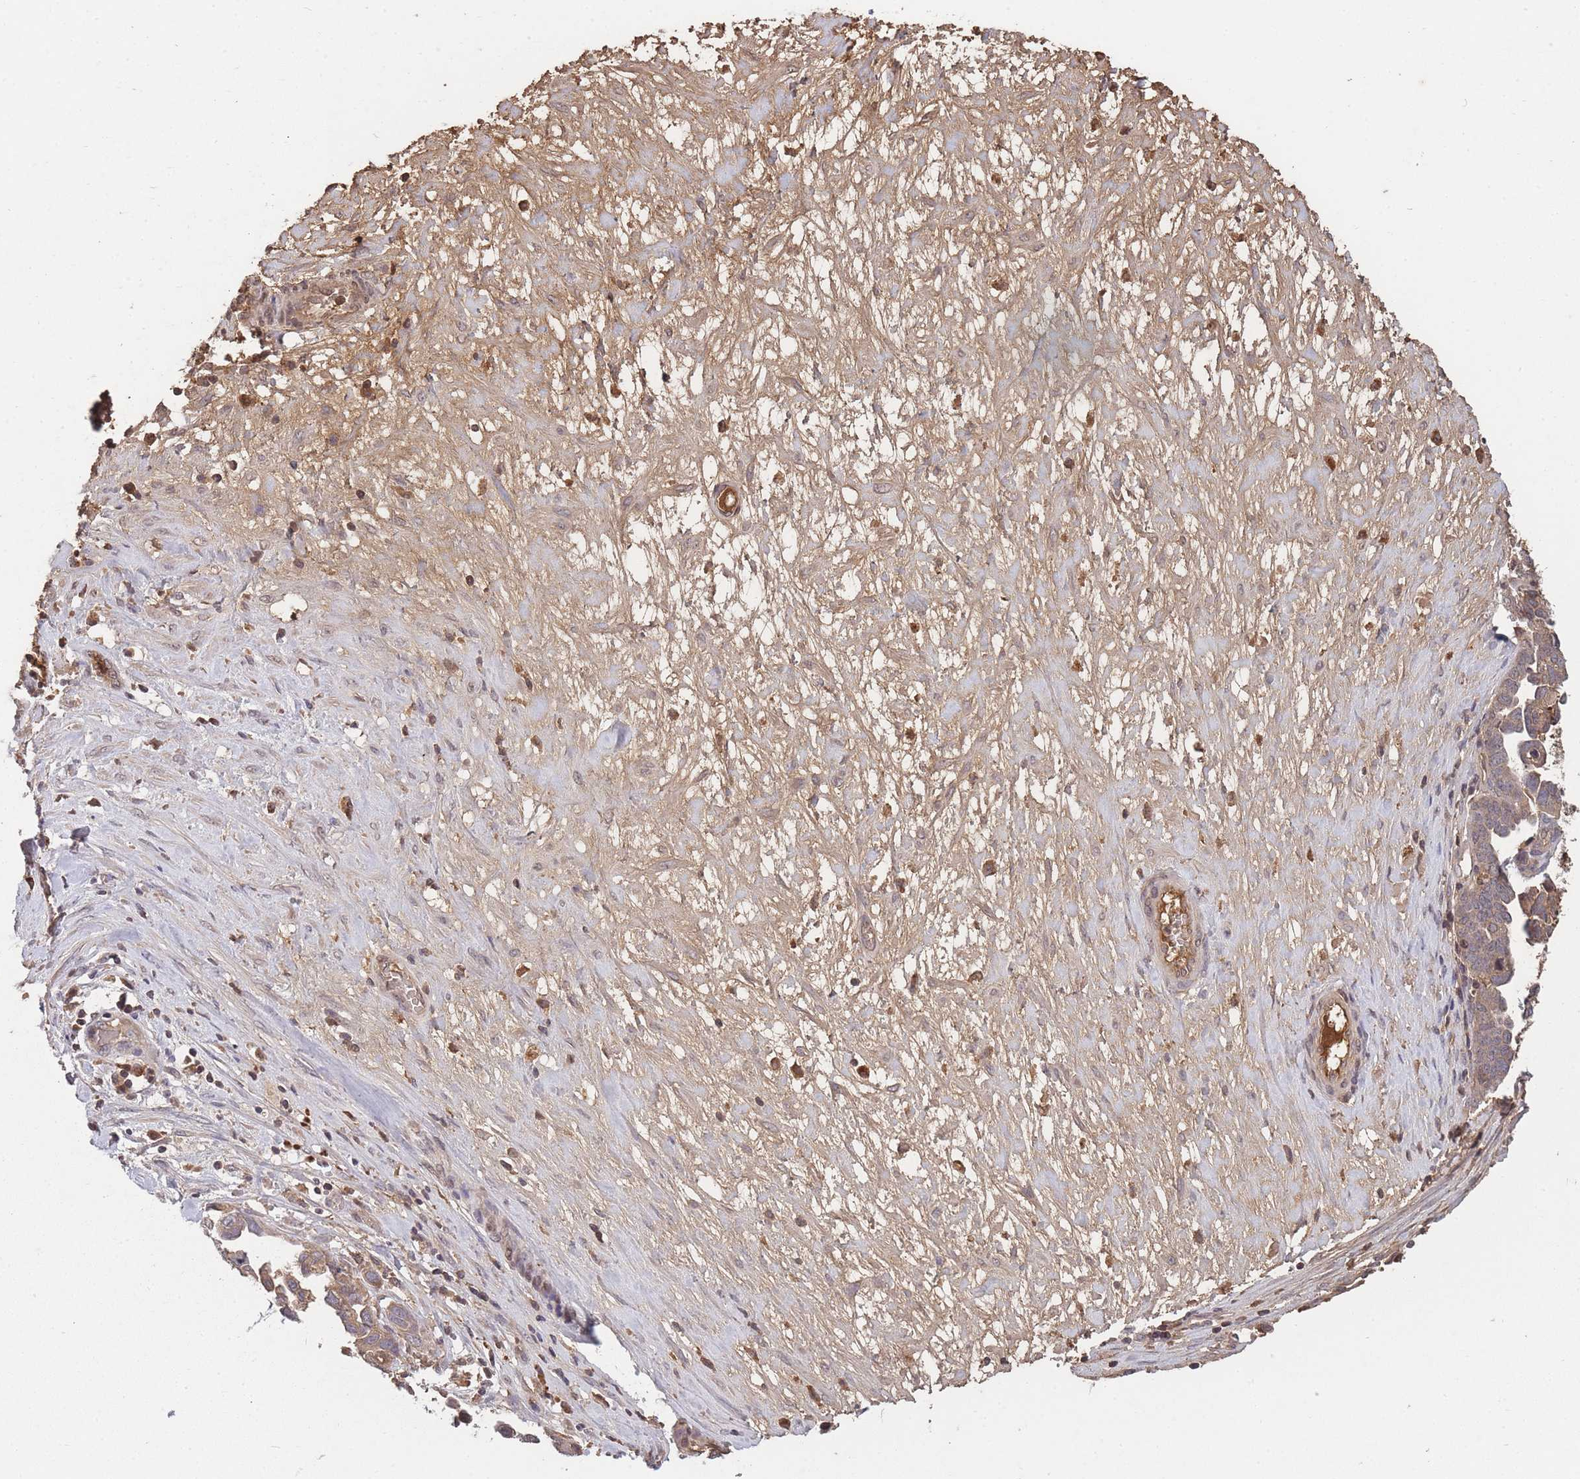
{"staining": {"intensity": "weak", "quantity": ">75%", "location": "cytoplasmic/membranous"}, "tissue": "ovarian cancer", "cell_type": "Tumor cells", "image_type": "cancer", "snomed": [{"axis": "morphology", "description": "Cystadenocarcinoma, serous, NOS"}, {"axis": "topography", "description": "Ovary"}], "caption": "Ovarian cancer (serous cystadenocarcinoma) stained with a brown dye shows weak cytoplasmic/membranous positive expression in approximately >75% of tumor cells.", "gene": "RALGDS", "patient": {"sex": "female", "age": 54}}